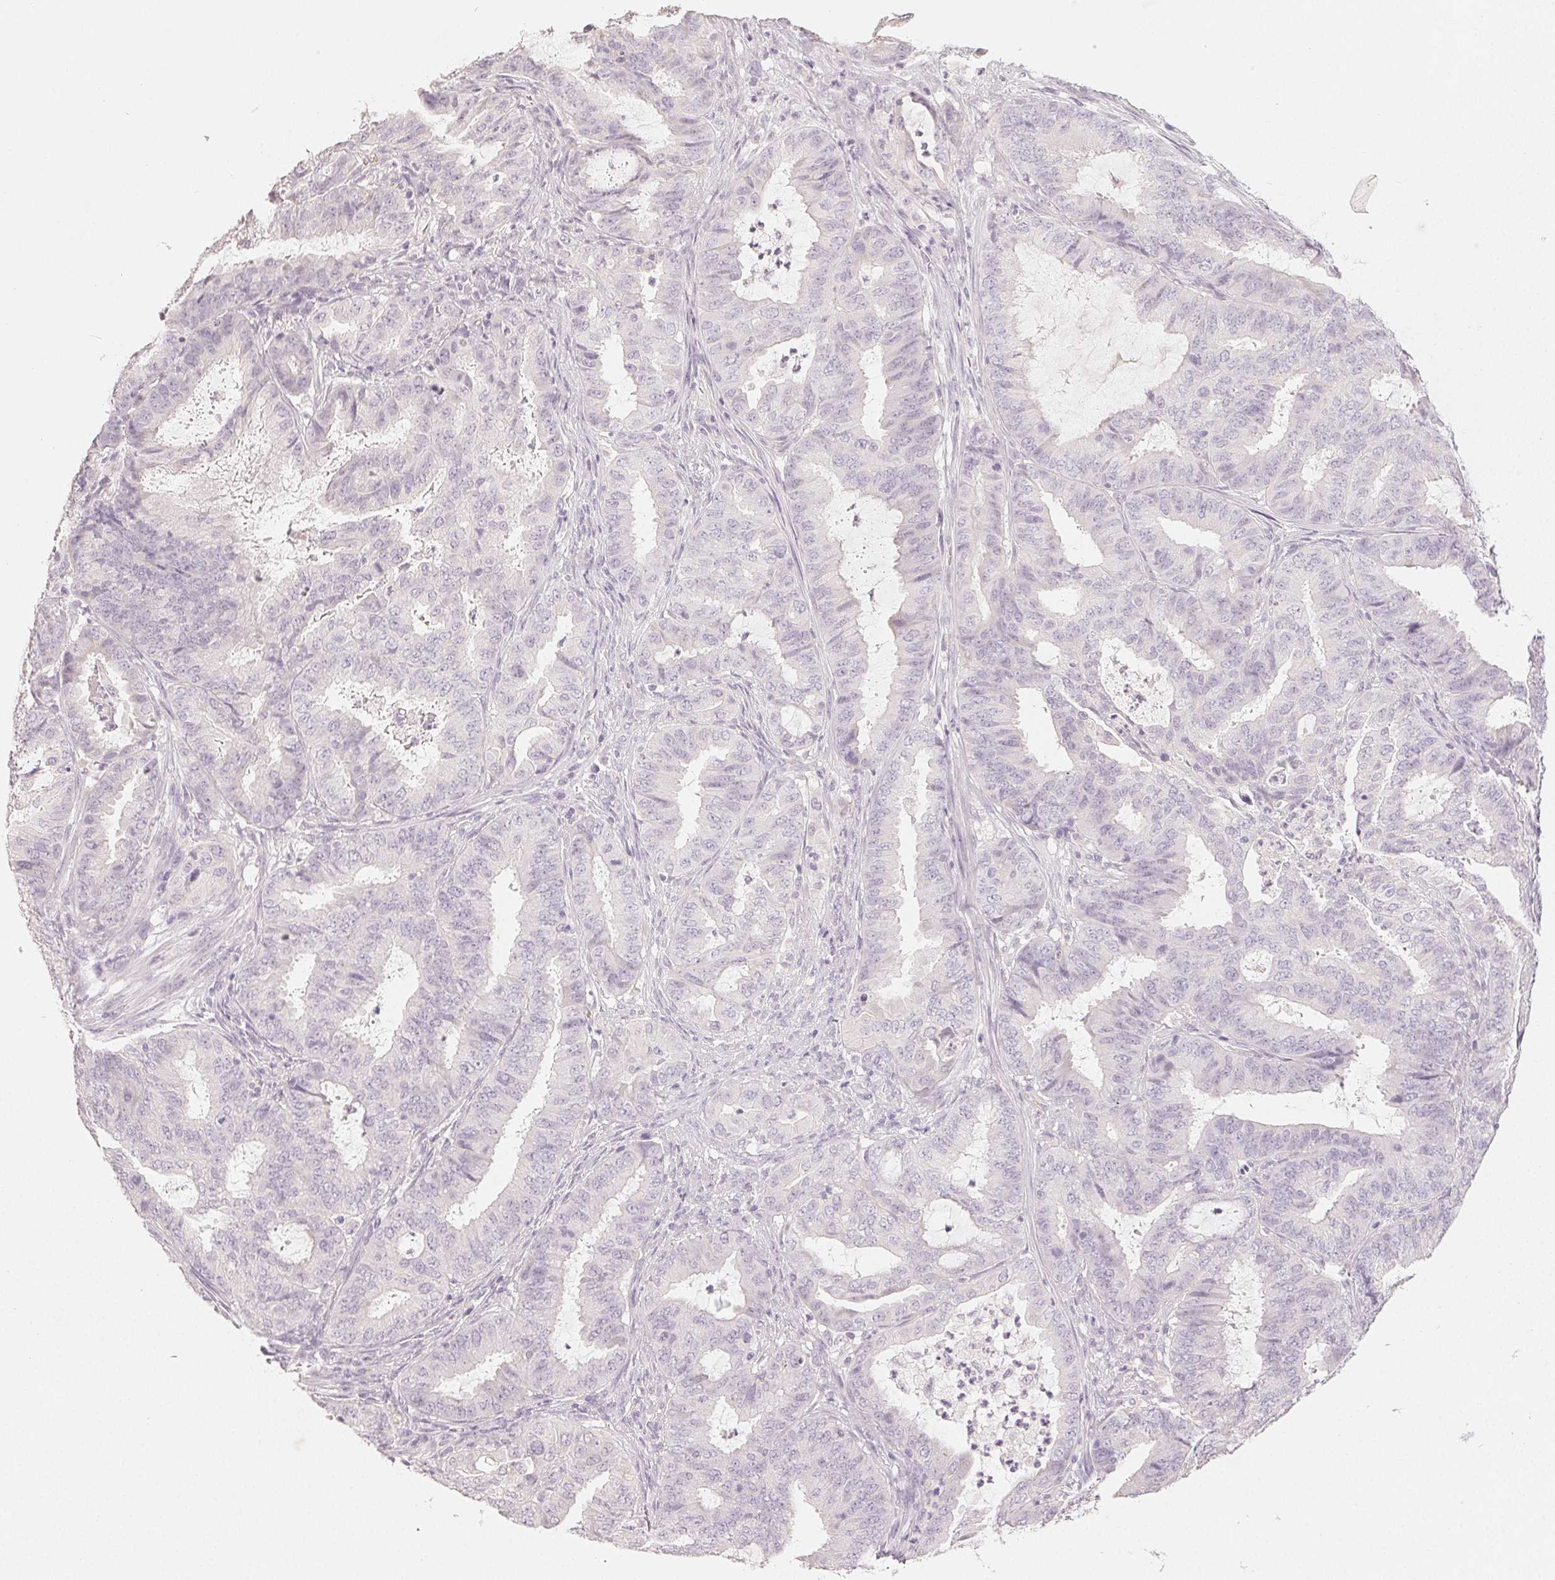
{"staining": {"intensity": "negative", "quantity": "none", "location": "none"}, "tissue": "endometrial cancer", "cell_type": "Tumor cells", "image_type": "cancer", "snomed": [{"axis": "morphology", "description": "Adenocarcinoma, NOS"}, {"axis": "topography", "description": "Endometrium"}], "caption": "There is no significant expression in tumor cells of adenocarcinoma (endometrial).", "gene": "LVRN", "patient": {"sex": "female", "age": 51}}